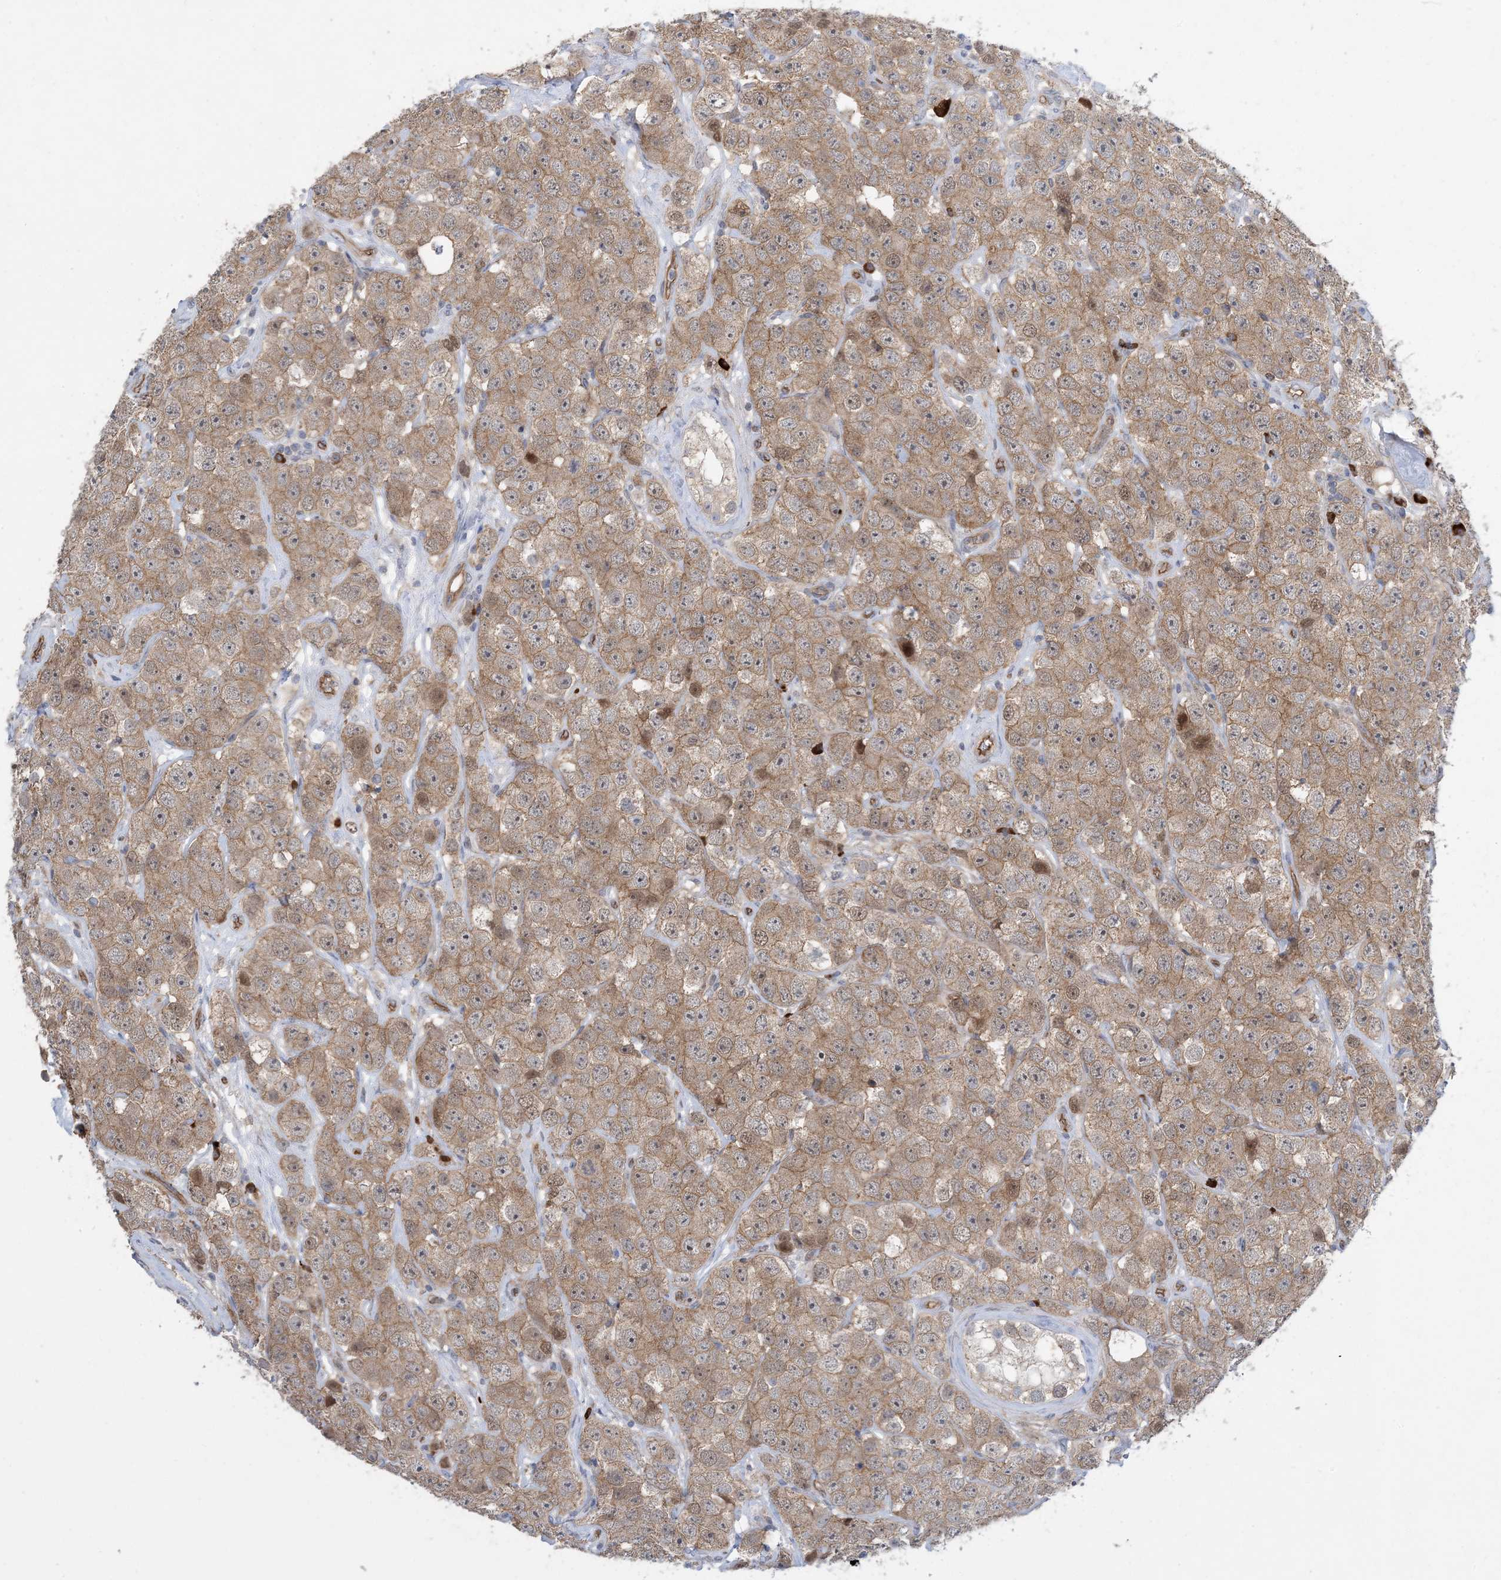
{"staining": {"intensity": "moderate", "quantity": ">75%", "location": "cytoplasmic/membranous"}, "tissue": "testis cancer", "cell_type": "Tumor cells", "image_type": "cancer", "snomed": [{"axis": "morphology", "description": "Seminoma, NOS"}, {"axis": "topography", "description": "Testis"}], "caption": "This photomicrograph exhibits IHC staining of seminoma (testis), with medium moderate cytoplasmic/membranous expression in approximately >75% of tumor cells.", "gene": "AOC1", "patient": {"sex": "male", "age": 28}}